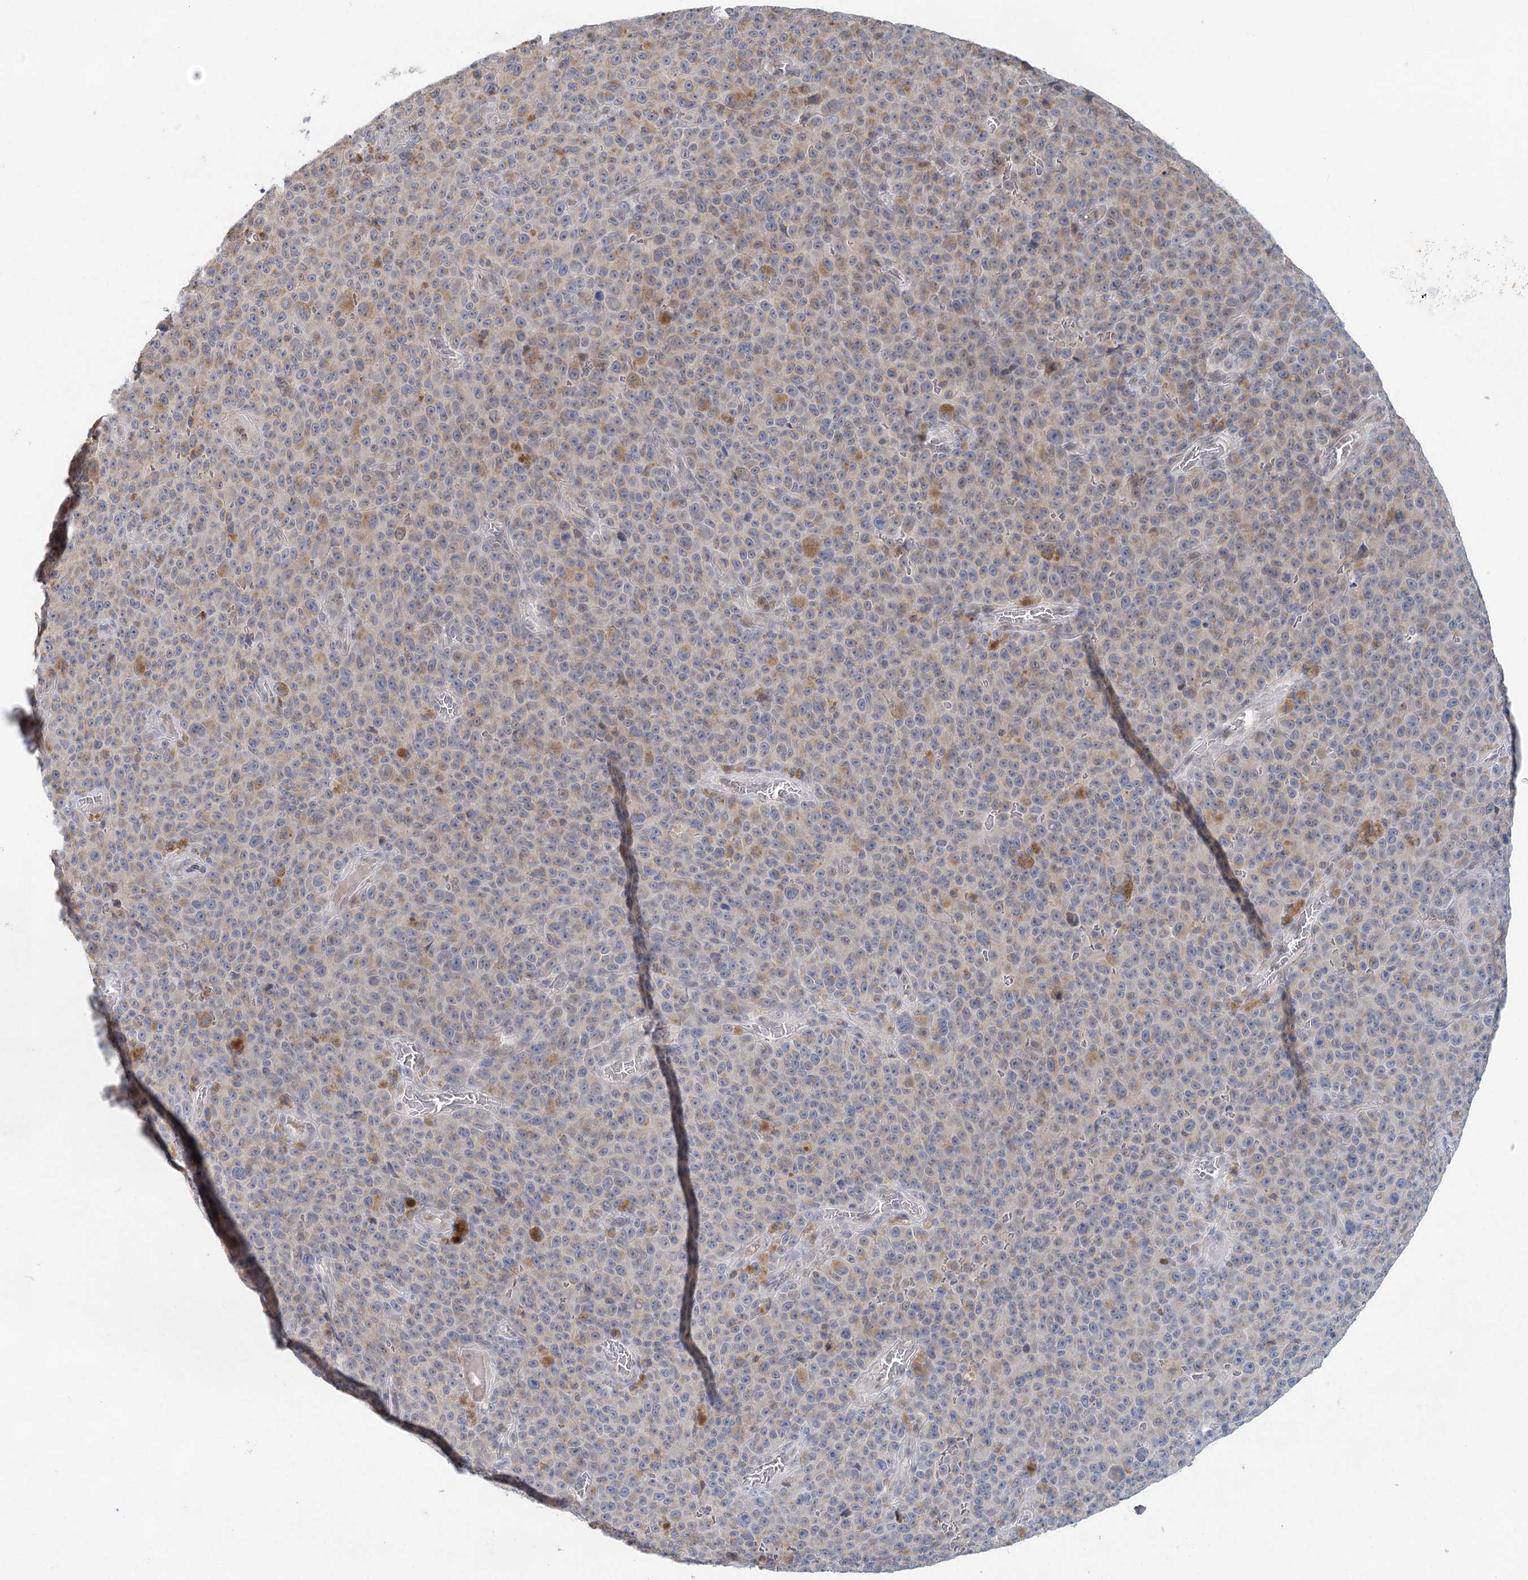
{"staining": {"intensity": "weak", "quantity": "25%-75%", "location": "cytoplasmic/membranous"}, "tissue": "melanoma", "cell_type": "Tumor cells", "image_type": "cancer", "snomed": [{"axis": "morphology", "description": "Malignant melanoma, NOS"}, {"axis": "topography", "description": "Skin"}], "caption": "Approximately 25%-75% of tumor cells in human malignant melanoma exhibit weak cytoplasmic/membranous protein positivity as visualized by brown immunohistochemical staining.", "gene": "BLTP1", "patient": {"sex": "female", "age": 82}}